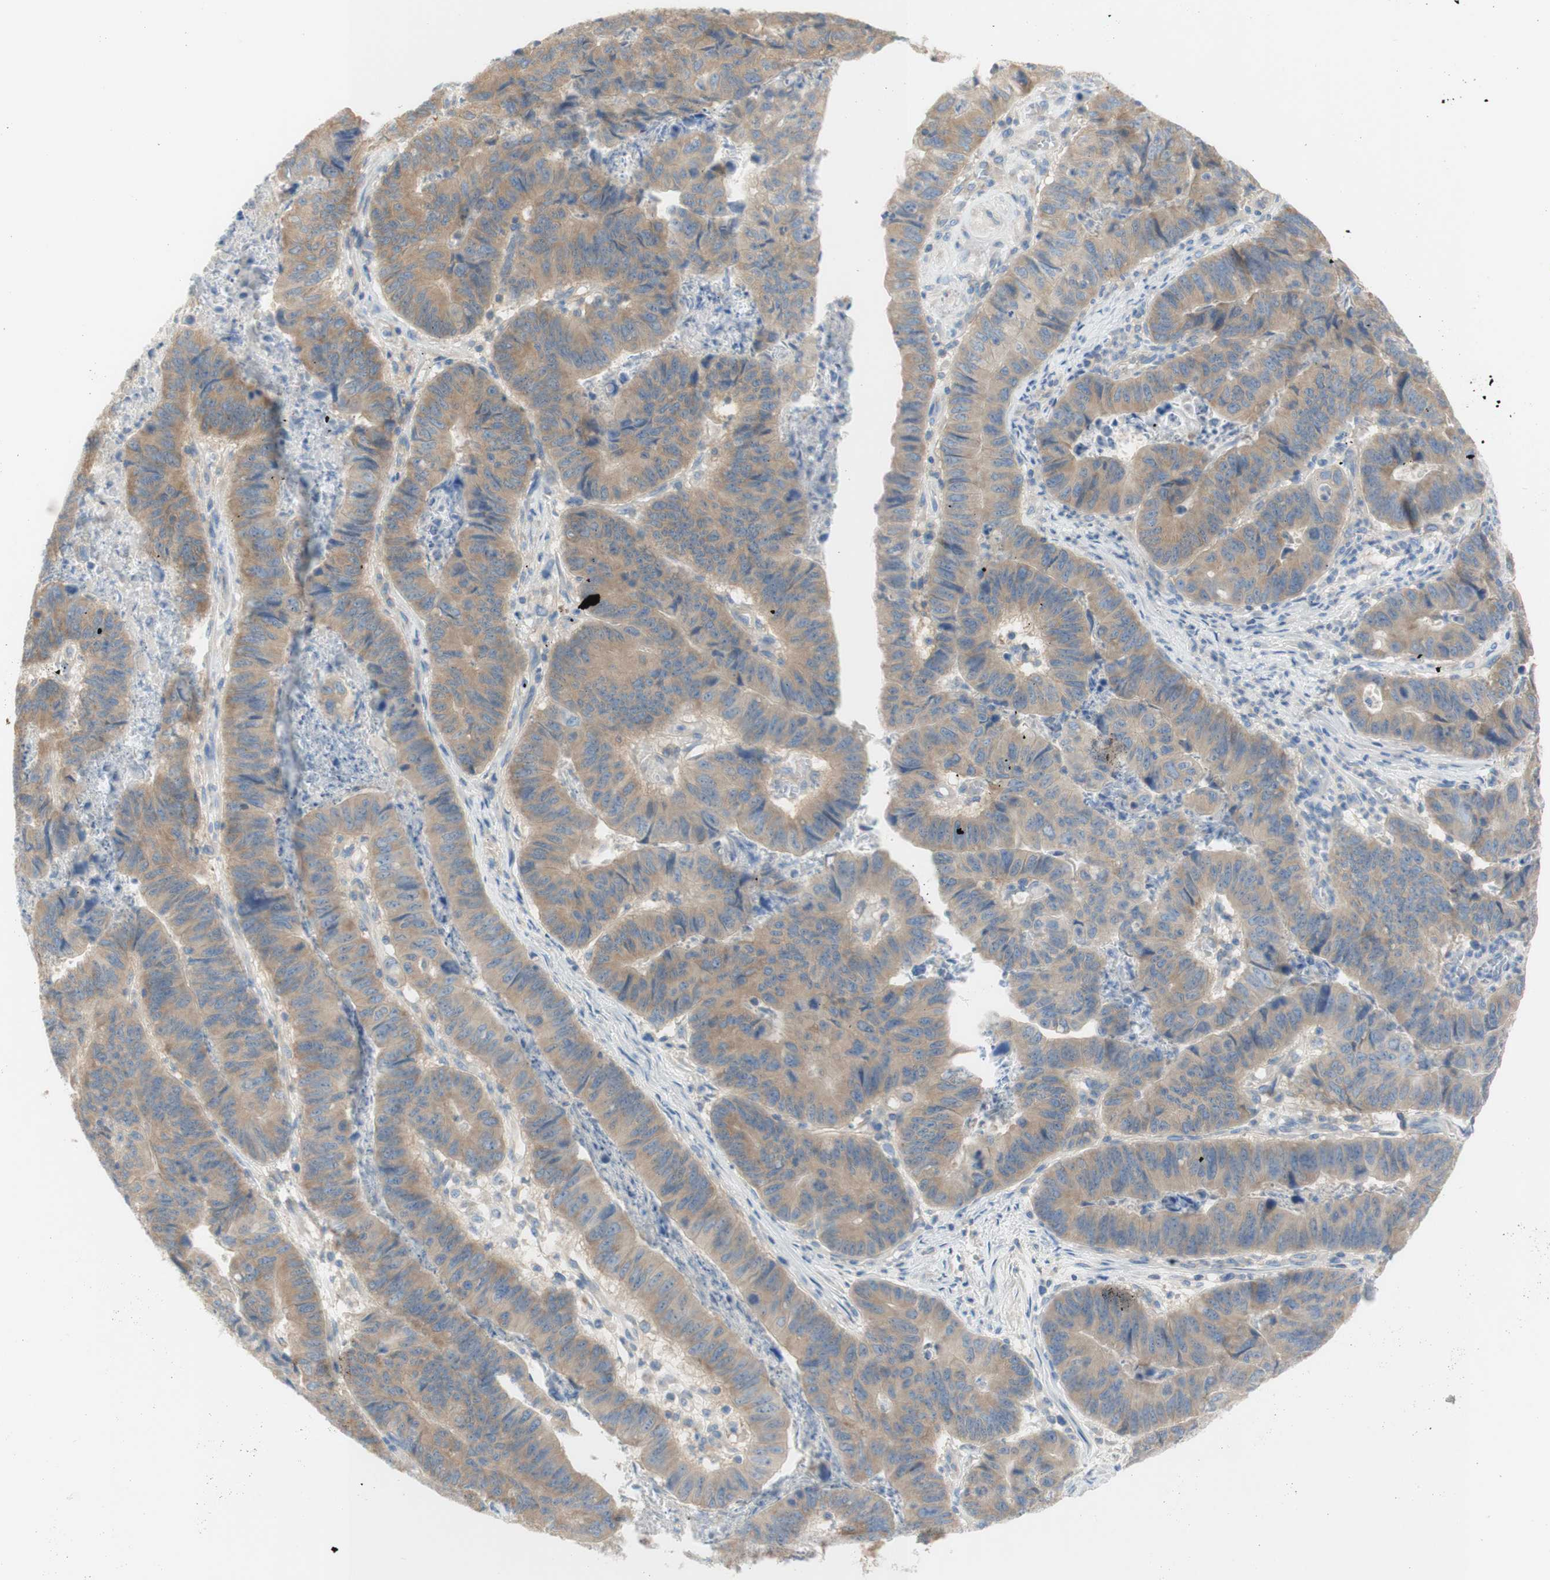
{"staining": {"intensity": "moderate", "quantity": ">75%", "location": "cytoplasmic/membranous"}, "tissue": "stomach cancer", "cell_type": "Tumor cells", "image_type": "cancer", "snomed": [{"axis": "morphology", "description": "Adenocarcinoma, NOS"}, {"axis": "topography", "description": "Stomach, lower"}], "caption": "A high-resolution photomicrograph shows immunohistochemistry staining of stomach cancer (adenocarcinoma), which exhibits moderate cytoplasmic/membranous positivity in about >75% of tumor cells.", "gene": "ATP2B1", "patient": {"sex": "male", "age": 77}}